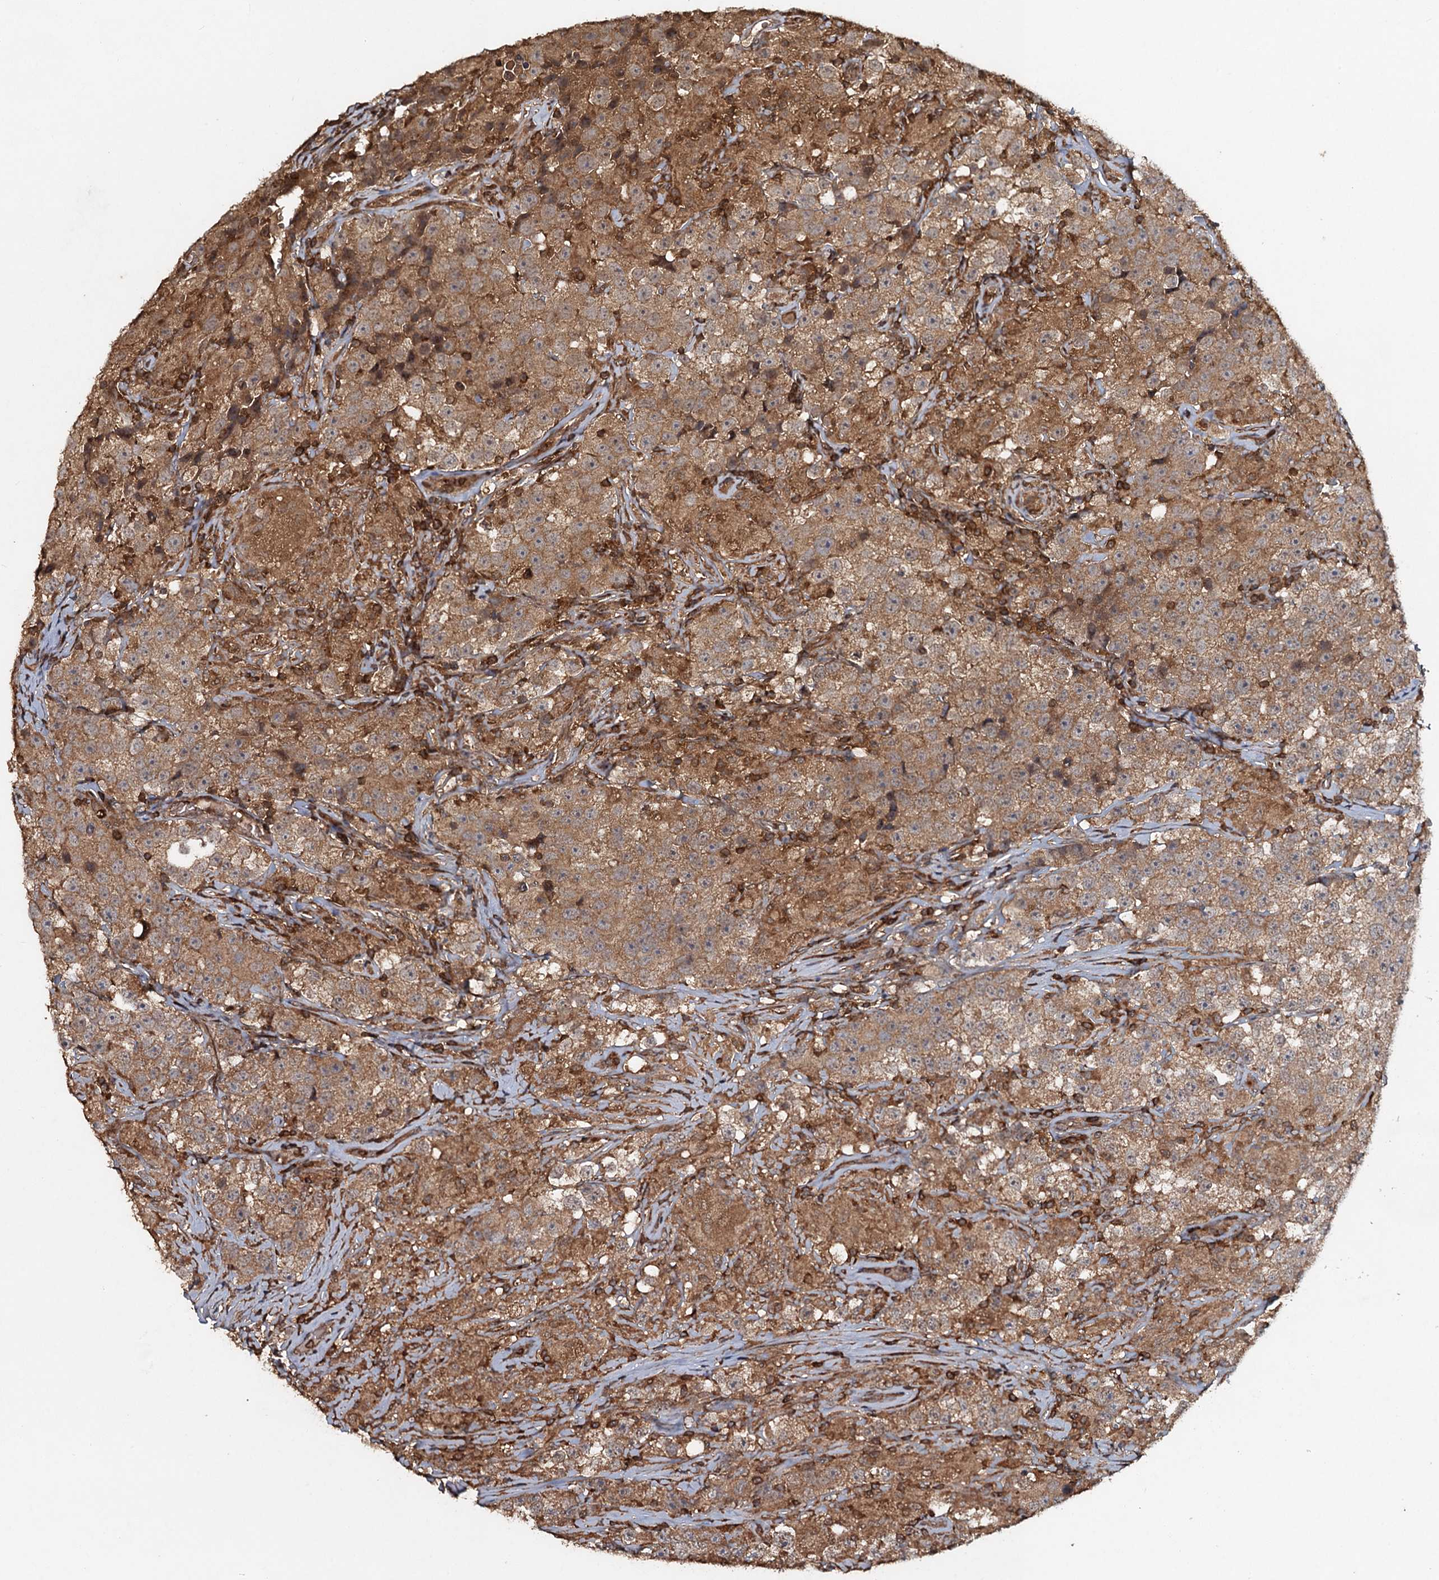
{"staining": {"intensity": "moderate", "quantity": ">75%", "location": "cytoplasmic/membranous"}, "tissue": "testis cancer", "cell_type": "Tumor cells", "image_type": "cancer", "snomed": [{"axis": "morphology", "description": "Seminoma, NOS"}, {"axis": "topography", "description": "Testis"}], "caption": "This is a micrograph of immunohistochemistry staining of testis cancer, which shows moderate staining in the cytoplasmic/membranous of tumor cells.", "gene": "ADGRG3", "patient": {"sex": "male", "age": 46}}